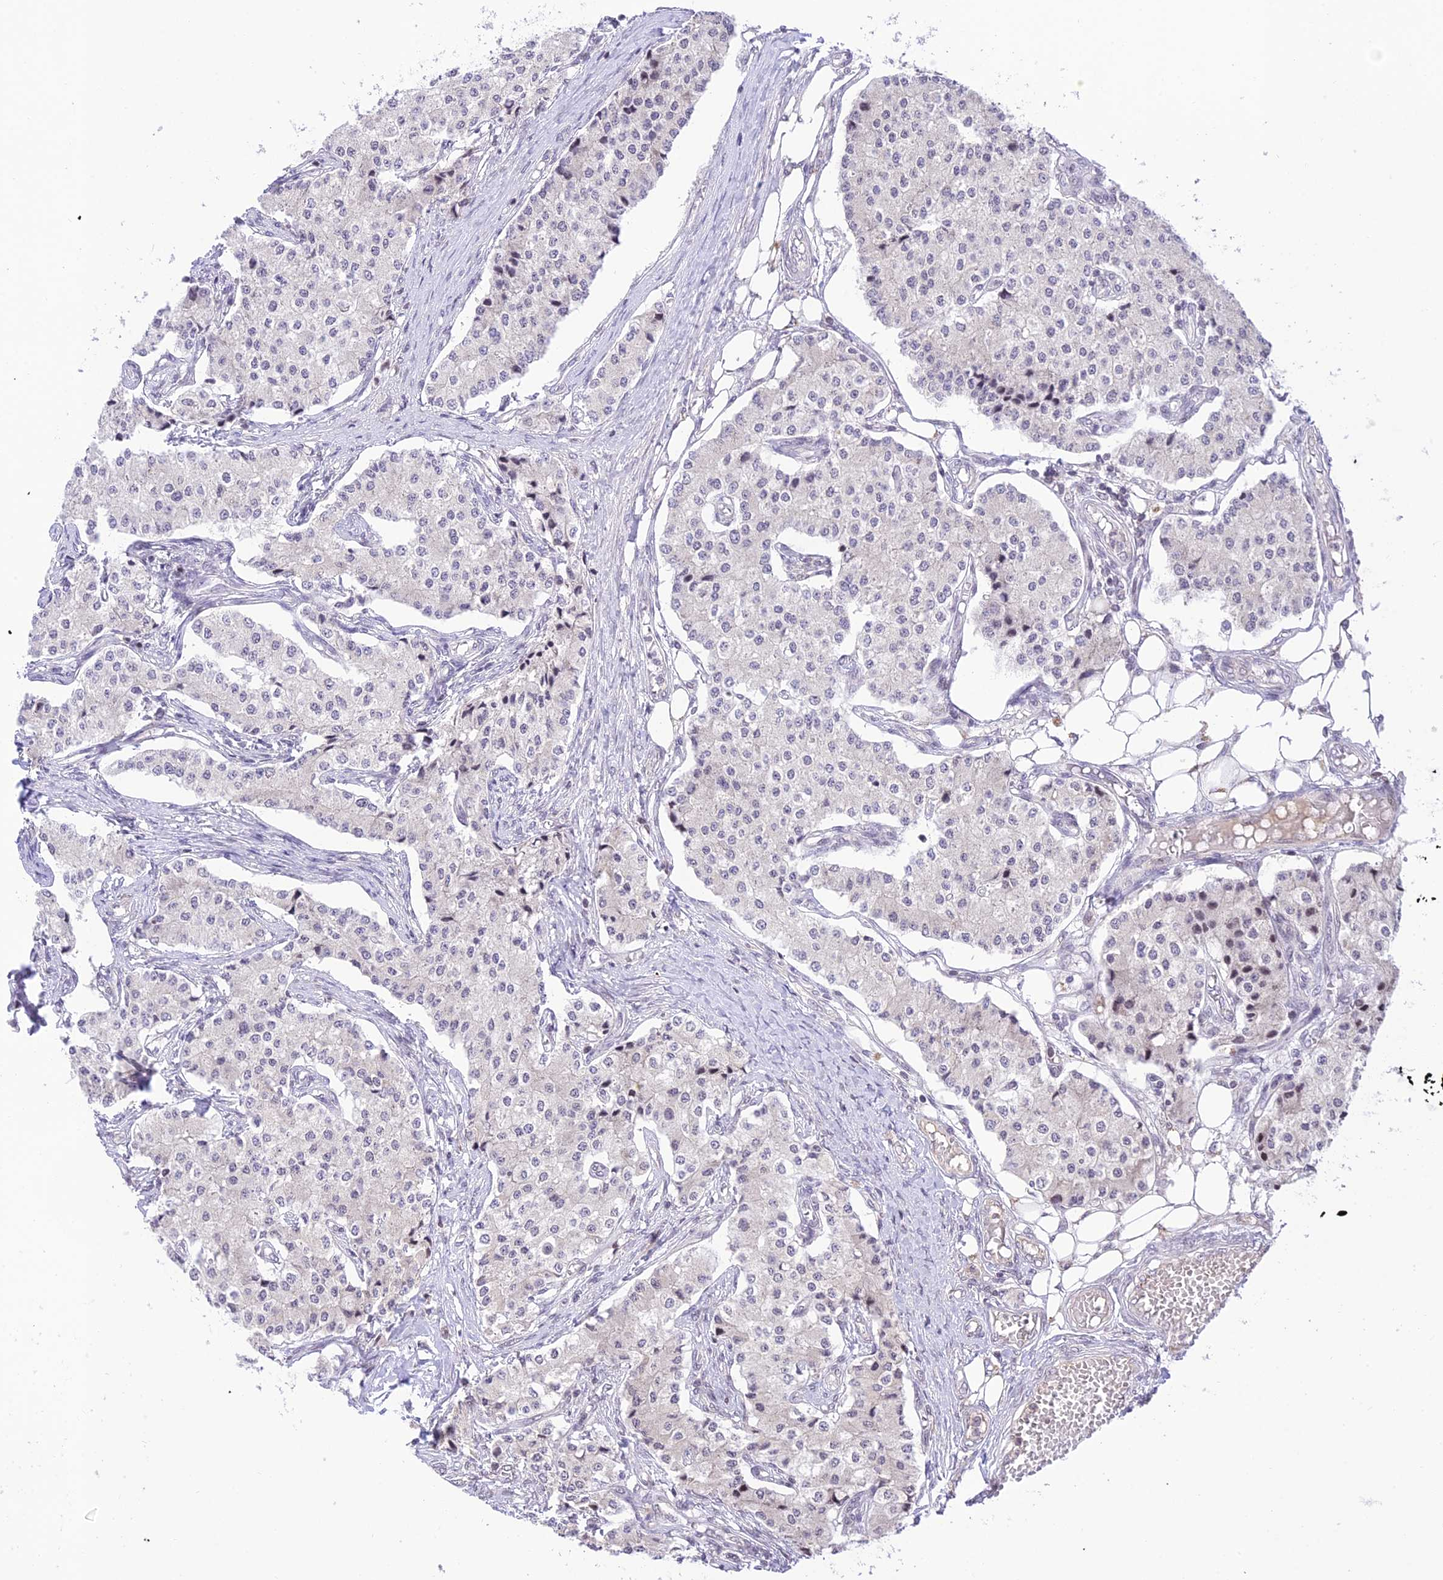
{"staining": {"intensity": "negative", "quantity": "none", "location": "none"}, "tissue": "carcinoid", "cell_type": "Tumor cells", "image_type": "cancer", "snomed": [{"axis": "morphology", "description": "Carcinoid, malignant, NOS"}, {"axis": "topography", "description": "Colon"}], "caption": "Photomicrograph shows no protein staining in tumor cells of carcinoid tissue.", "gene": "TEKT1", "patient": {"sex": "female", "age": 52}}